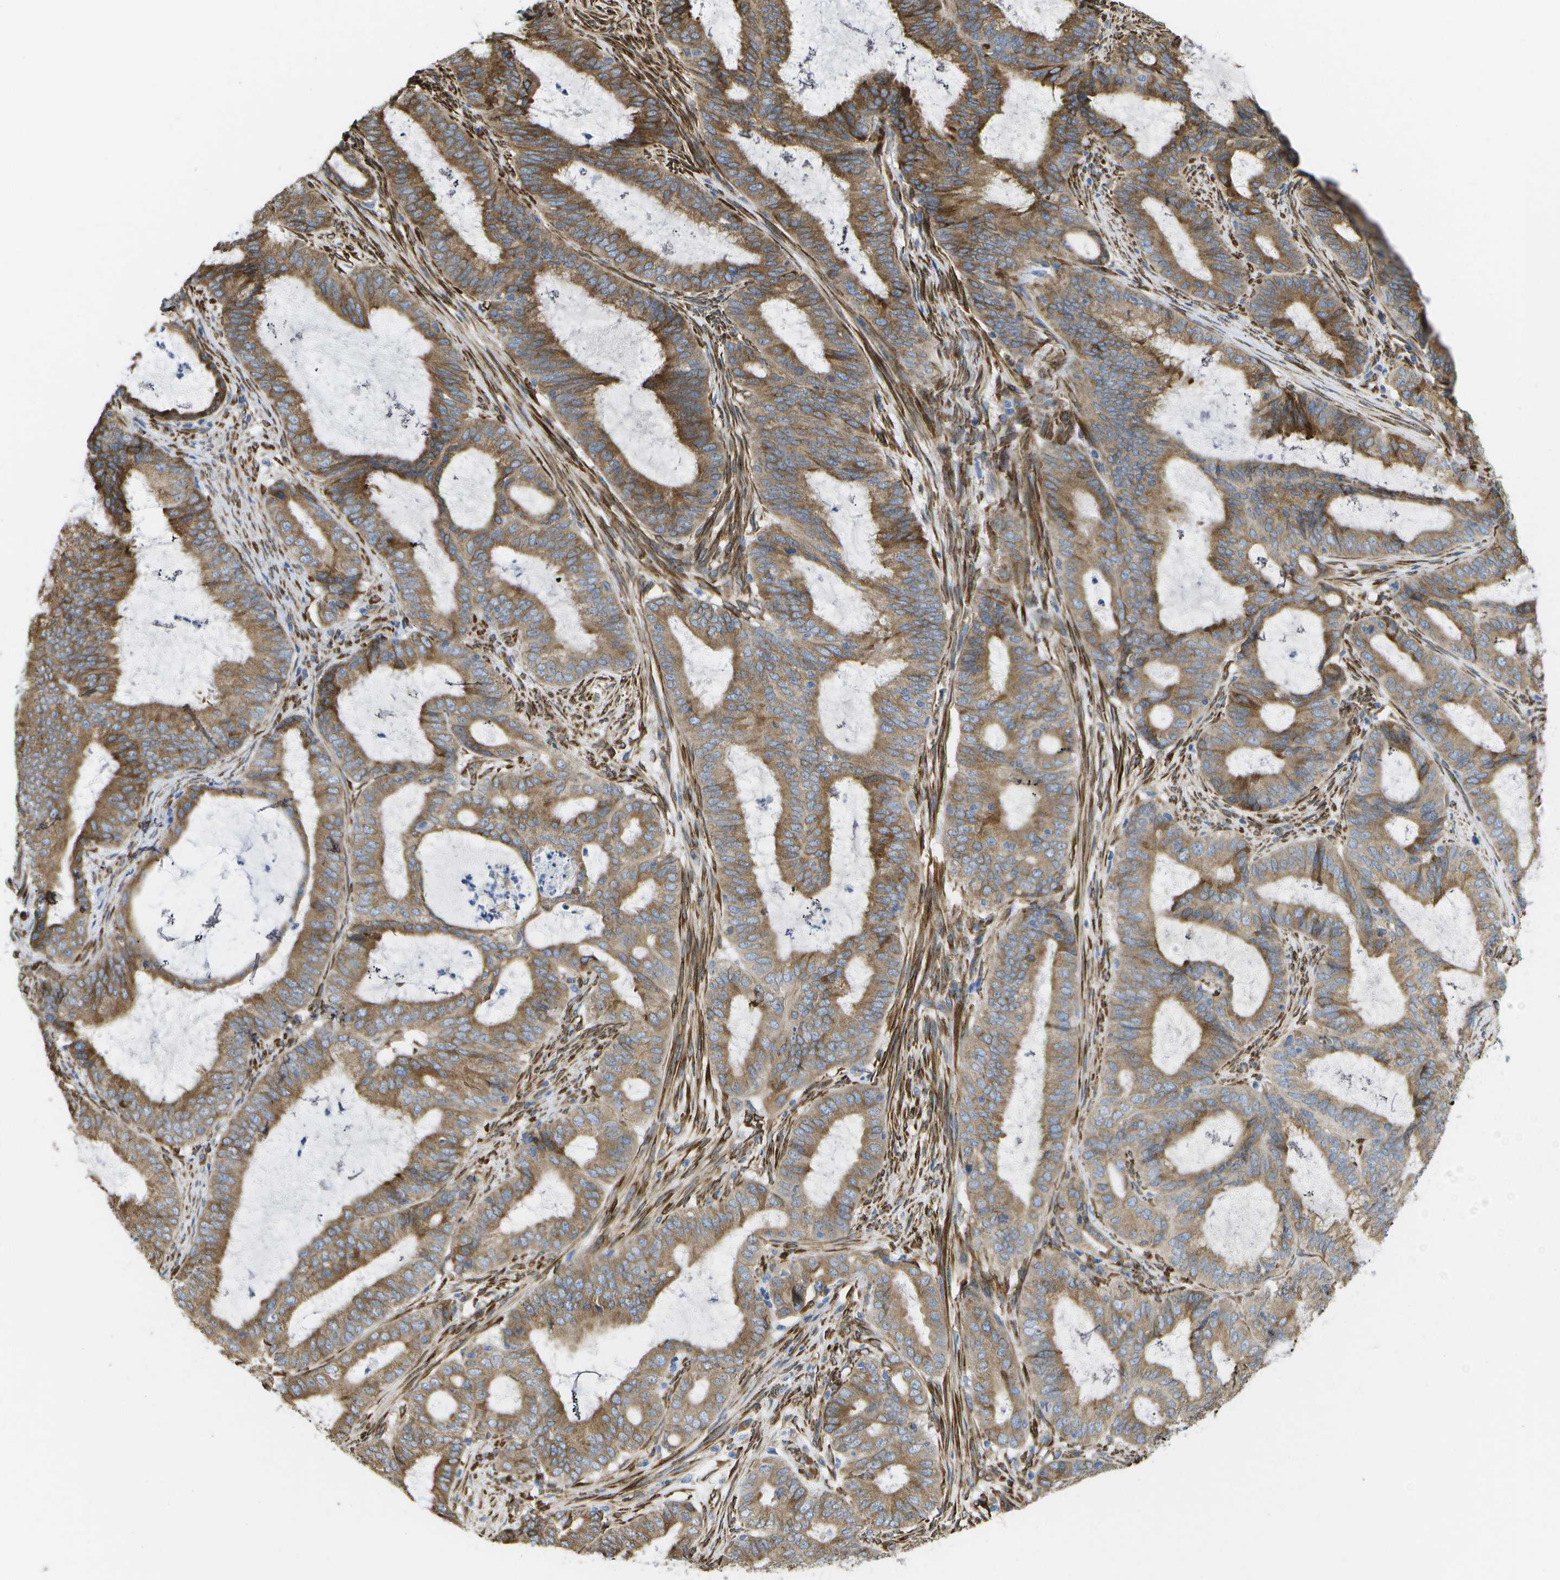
{"staining": {"intensity": "moderate", "quantity": ">75%", "location": "cytoplasmic/membranous"}, "tissue": "endometrial cancer", "cell_type": "Tumor cells", "image_type": "cancer", "snomed": [{"axis": "morphology", "description": "Adenocarcinoma, NOS"}, {"axis": "topography", "description": "Endometrium"}], "caption": "Endometrial cancer (adenocarcinoma) stained with a brown dye reveals moderate cytoplasmic/membranous positive expression in approximately >75% of tumor cells.", "gene": "ZDHHC17", "patient": {"sex": "female", "age": 70}}